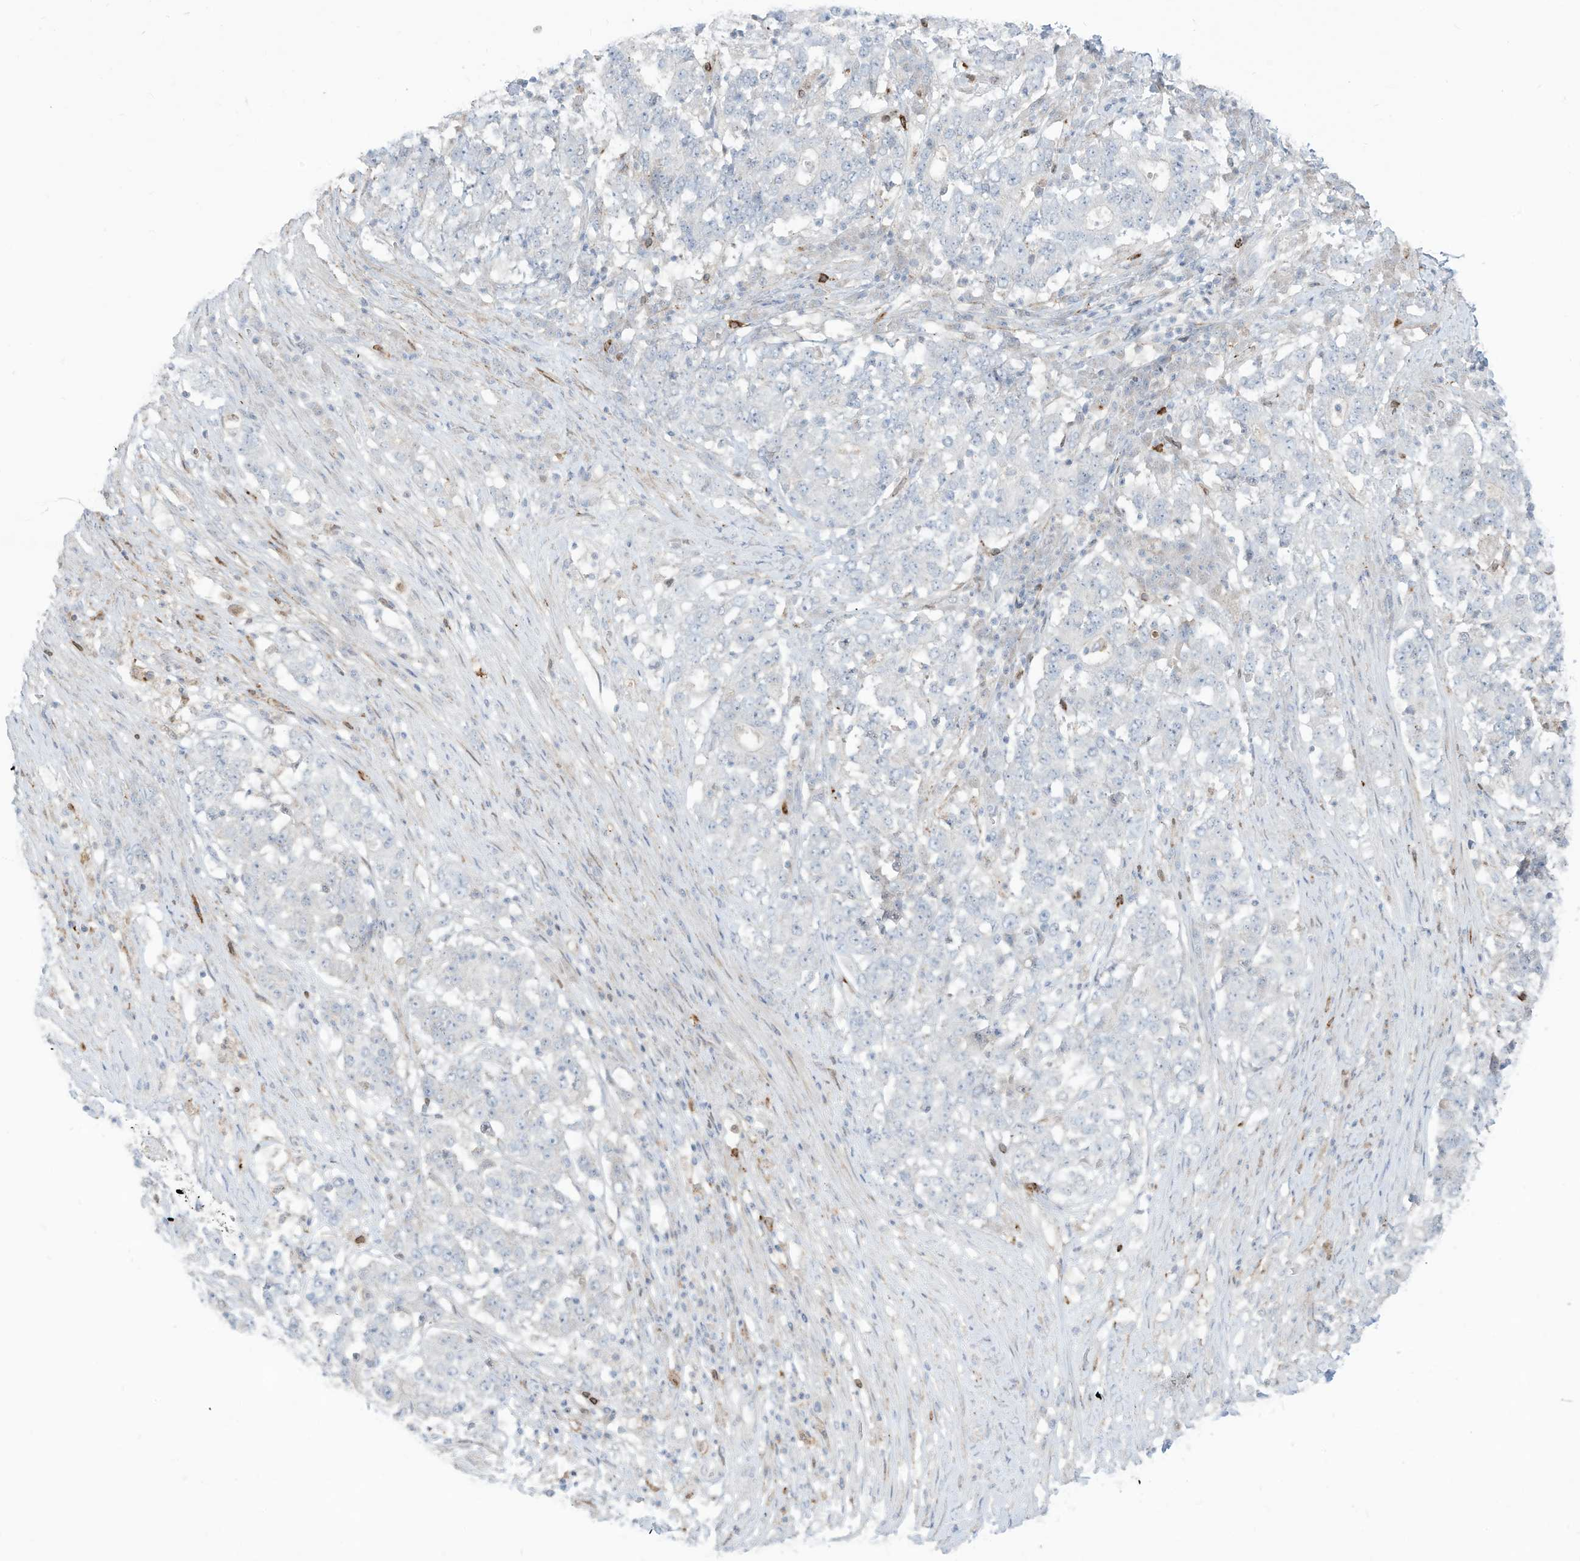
{"staining": {"intensity": "negative", "quantity": "none", "location": "none"}, "tissue": "stomach cancer", "cell_type": "Tumor cells", "image_type": "cancer", "snomed": [{"axis": "morphology", "description": "Adenocarcinoma, NOS"}, {"axis": "topography", "description": "Stomach"}], "caption": "High magnification brightfield microscopy of adenocarcinoma (stomach) stained with DAB (brown) and counterstained with hematoxylin (blue): tumor cells show no significant staining.", "gene": "NOTO", "patient": {"sex": "male", "age": 59}}